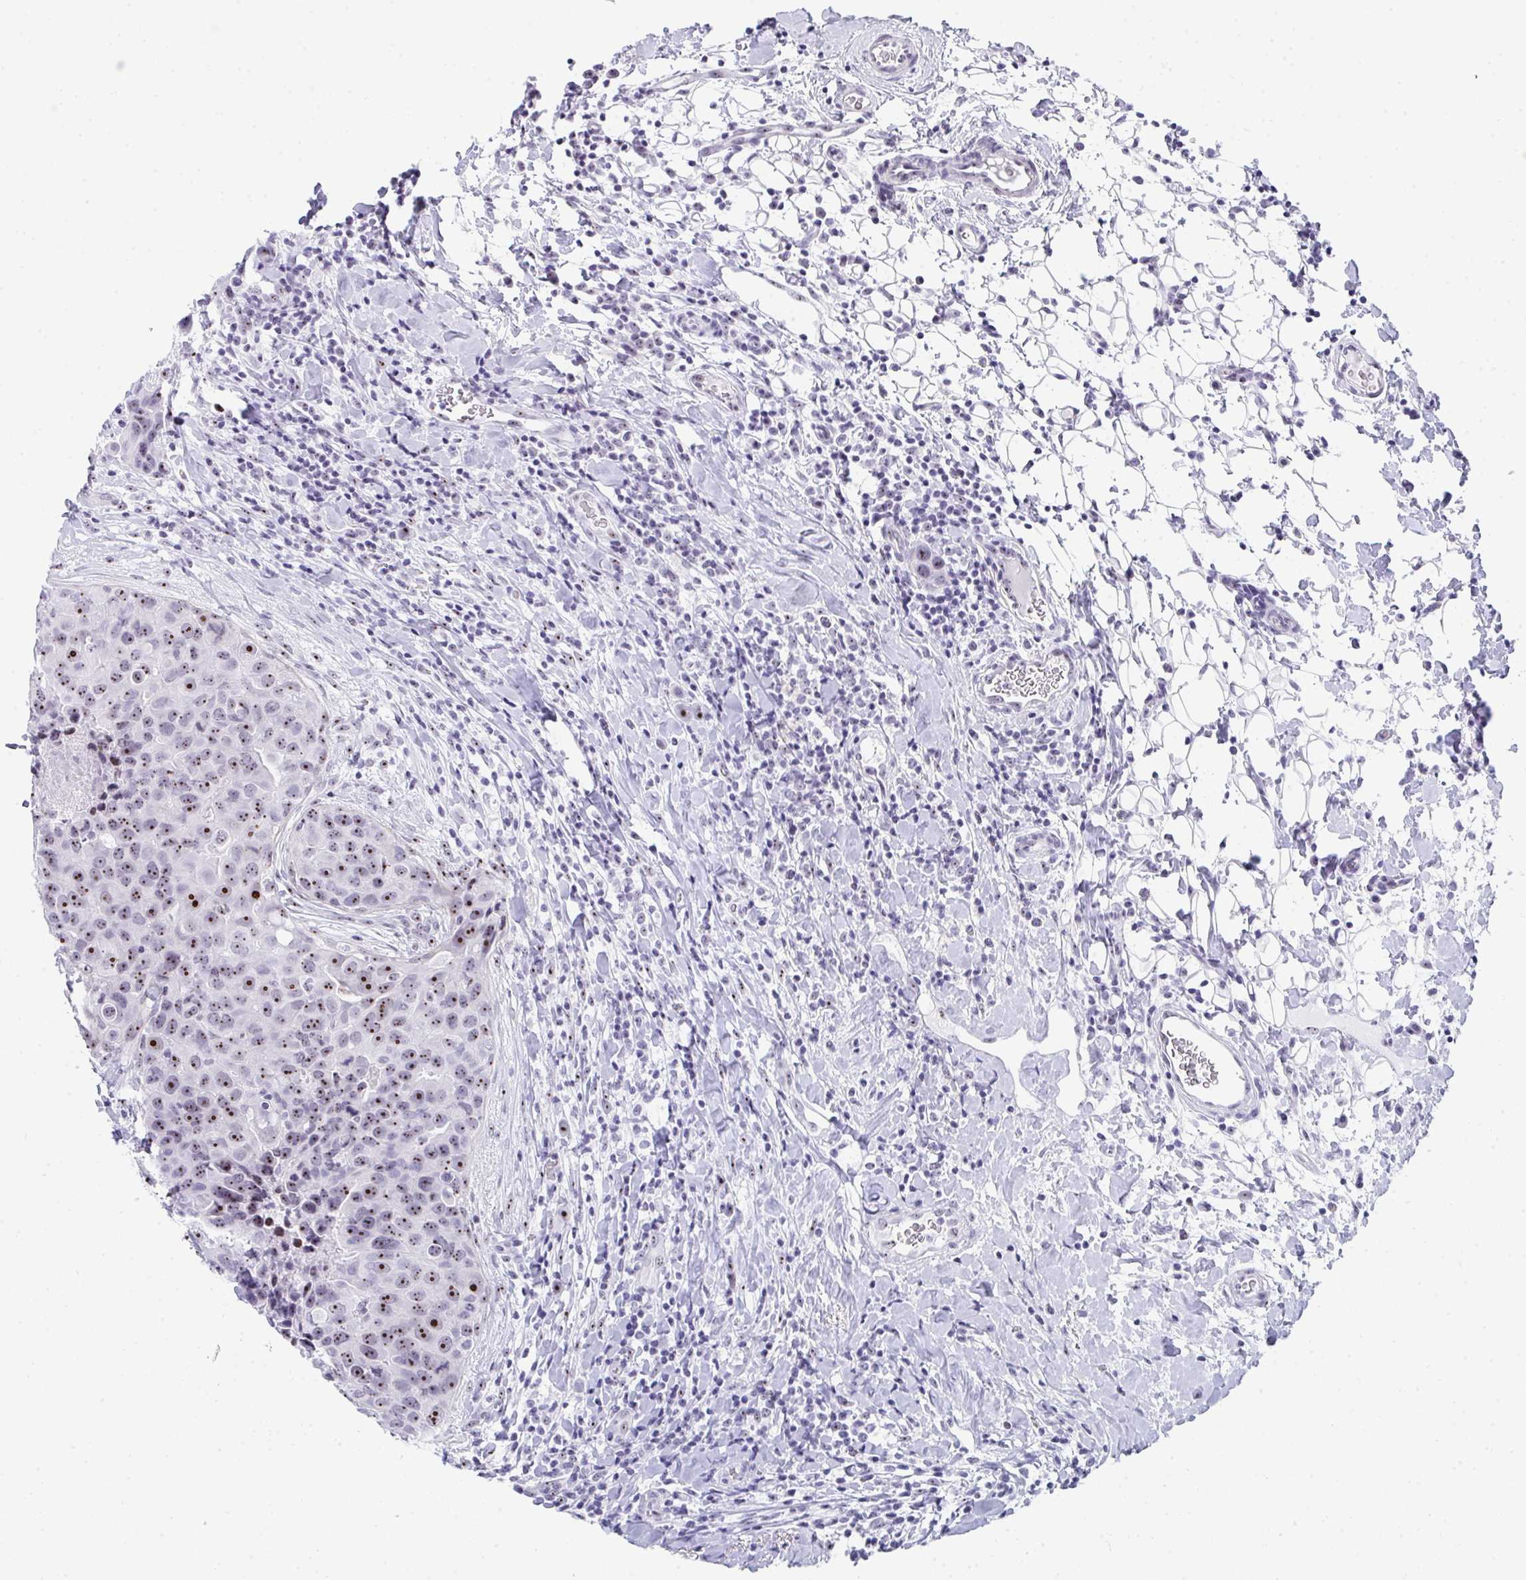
{"staining": {"intensity": "moderate", "quantity": ">75%", "location": "nuclear"}, "tissue": "breast cancer", "cell_type": "Tumor cells", "image_type": "cancer", "snomed": [{"axis": "morphology", "description": "Duct carcinoma"}, {"axis": "topography", "description": "Breast"}], "caption": "The immunohistochemical stain shows moderate nuclear expression in tumor cells of breast cancer tissue.", "gene": "NOP10", "patient": {"sex": "female", "age": 24}}